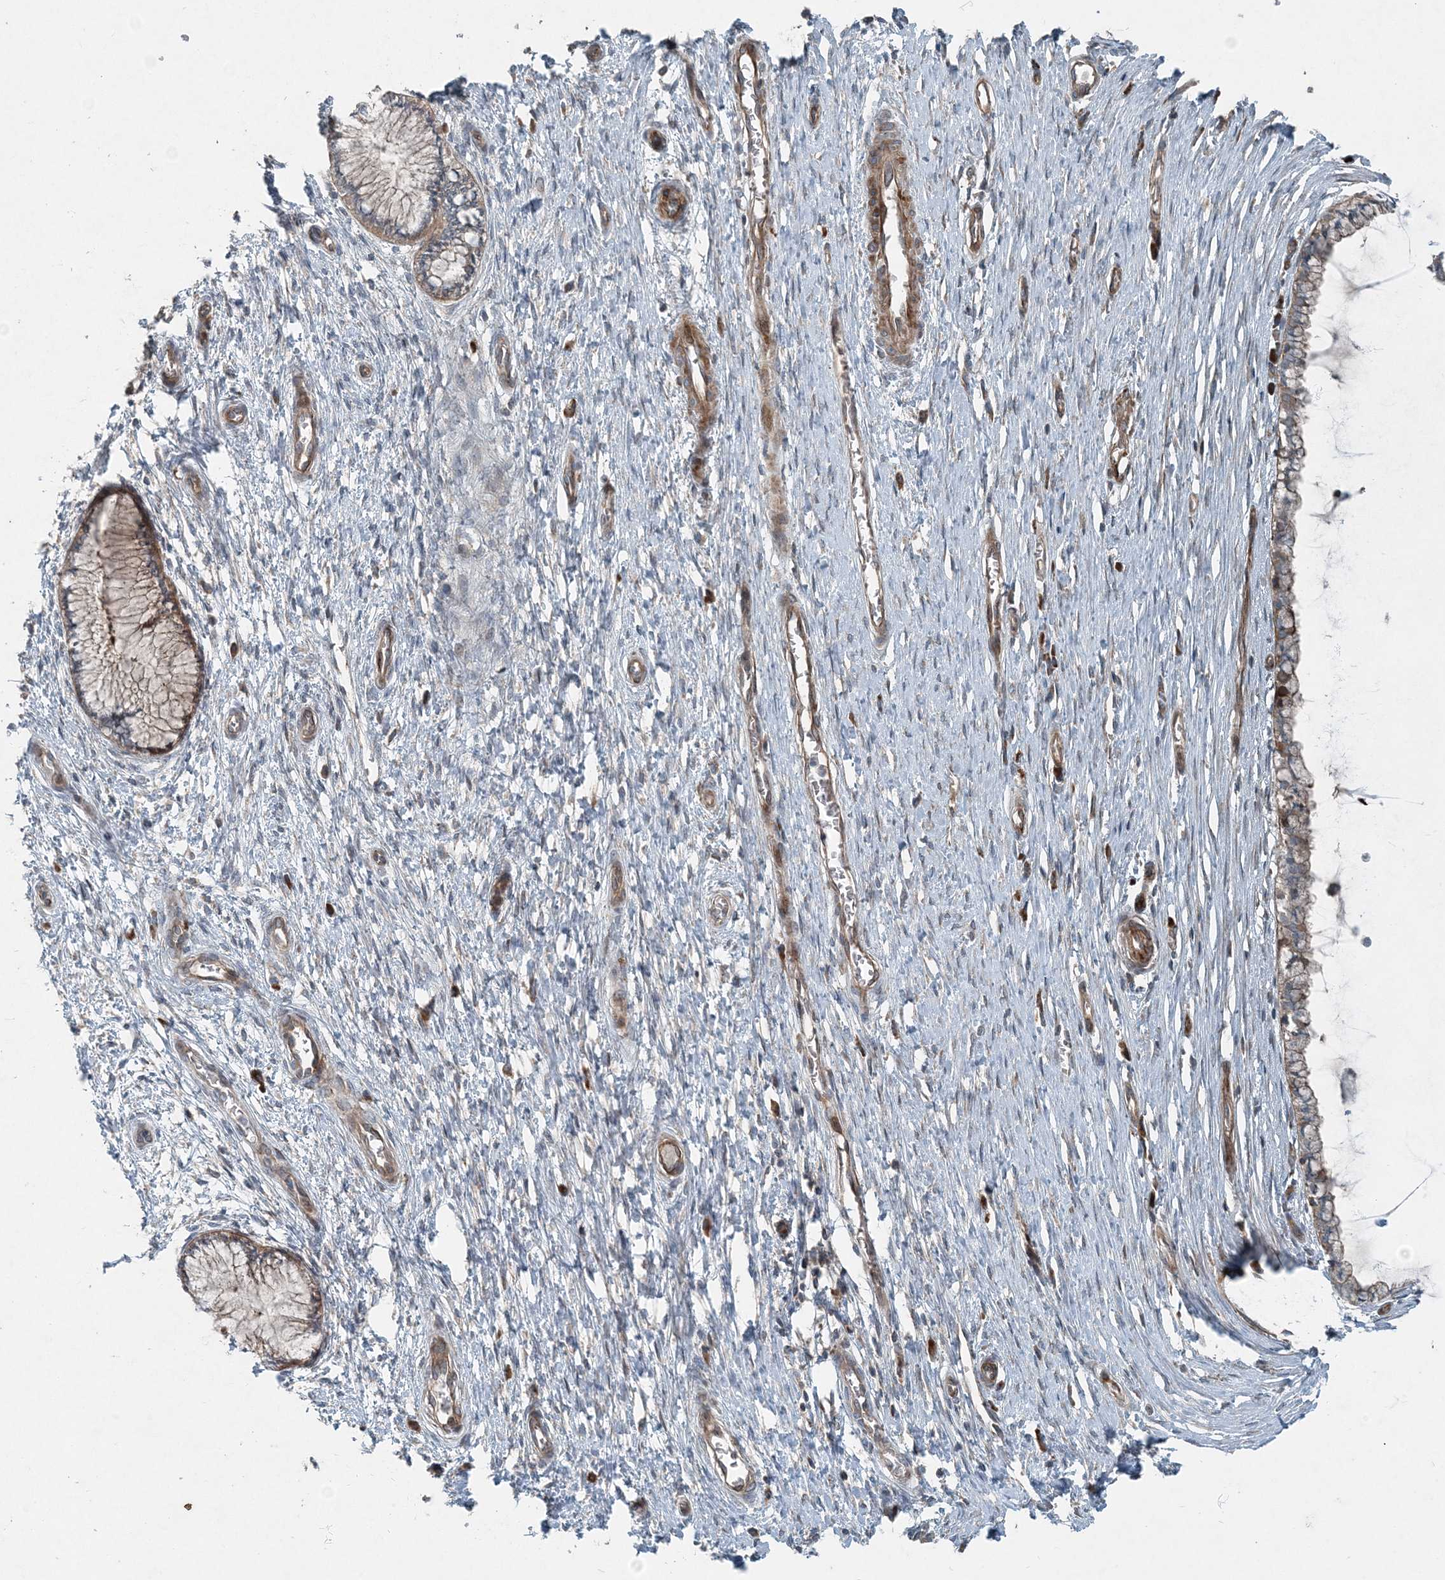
{"staining": {"intensity": "weak", "quantity": ">75%", "location": "cytoplasmic/membranous"}, "tissue": "cervix", "cell_type": "Glandular cells", "image_type": "normal", "snomed": [{"axis": "morphology", "description": "Normal tissue, NOS"}, {"axis": "topography", "description": "Cervix"}], "caption": "Protein analysis of unremarkable cervix displays weak cytoplasmic/membranous positivity in about >75% of glandular cells. The protein is shown in brown color, while the nuclei are stained blue.", "gene": "INTU", "patient": {"sex": "female", "age": 55}}